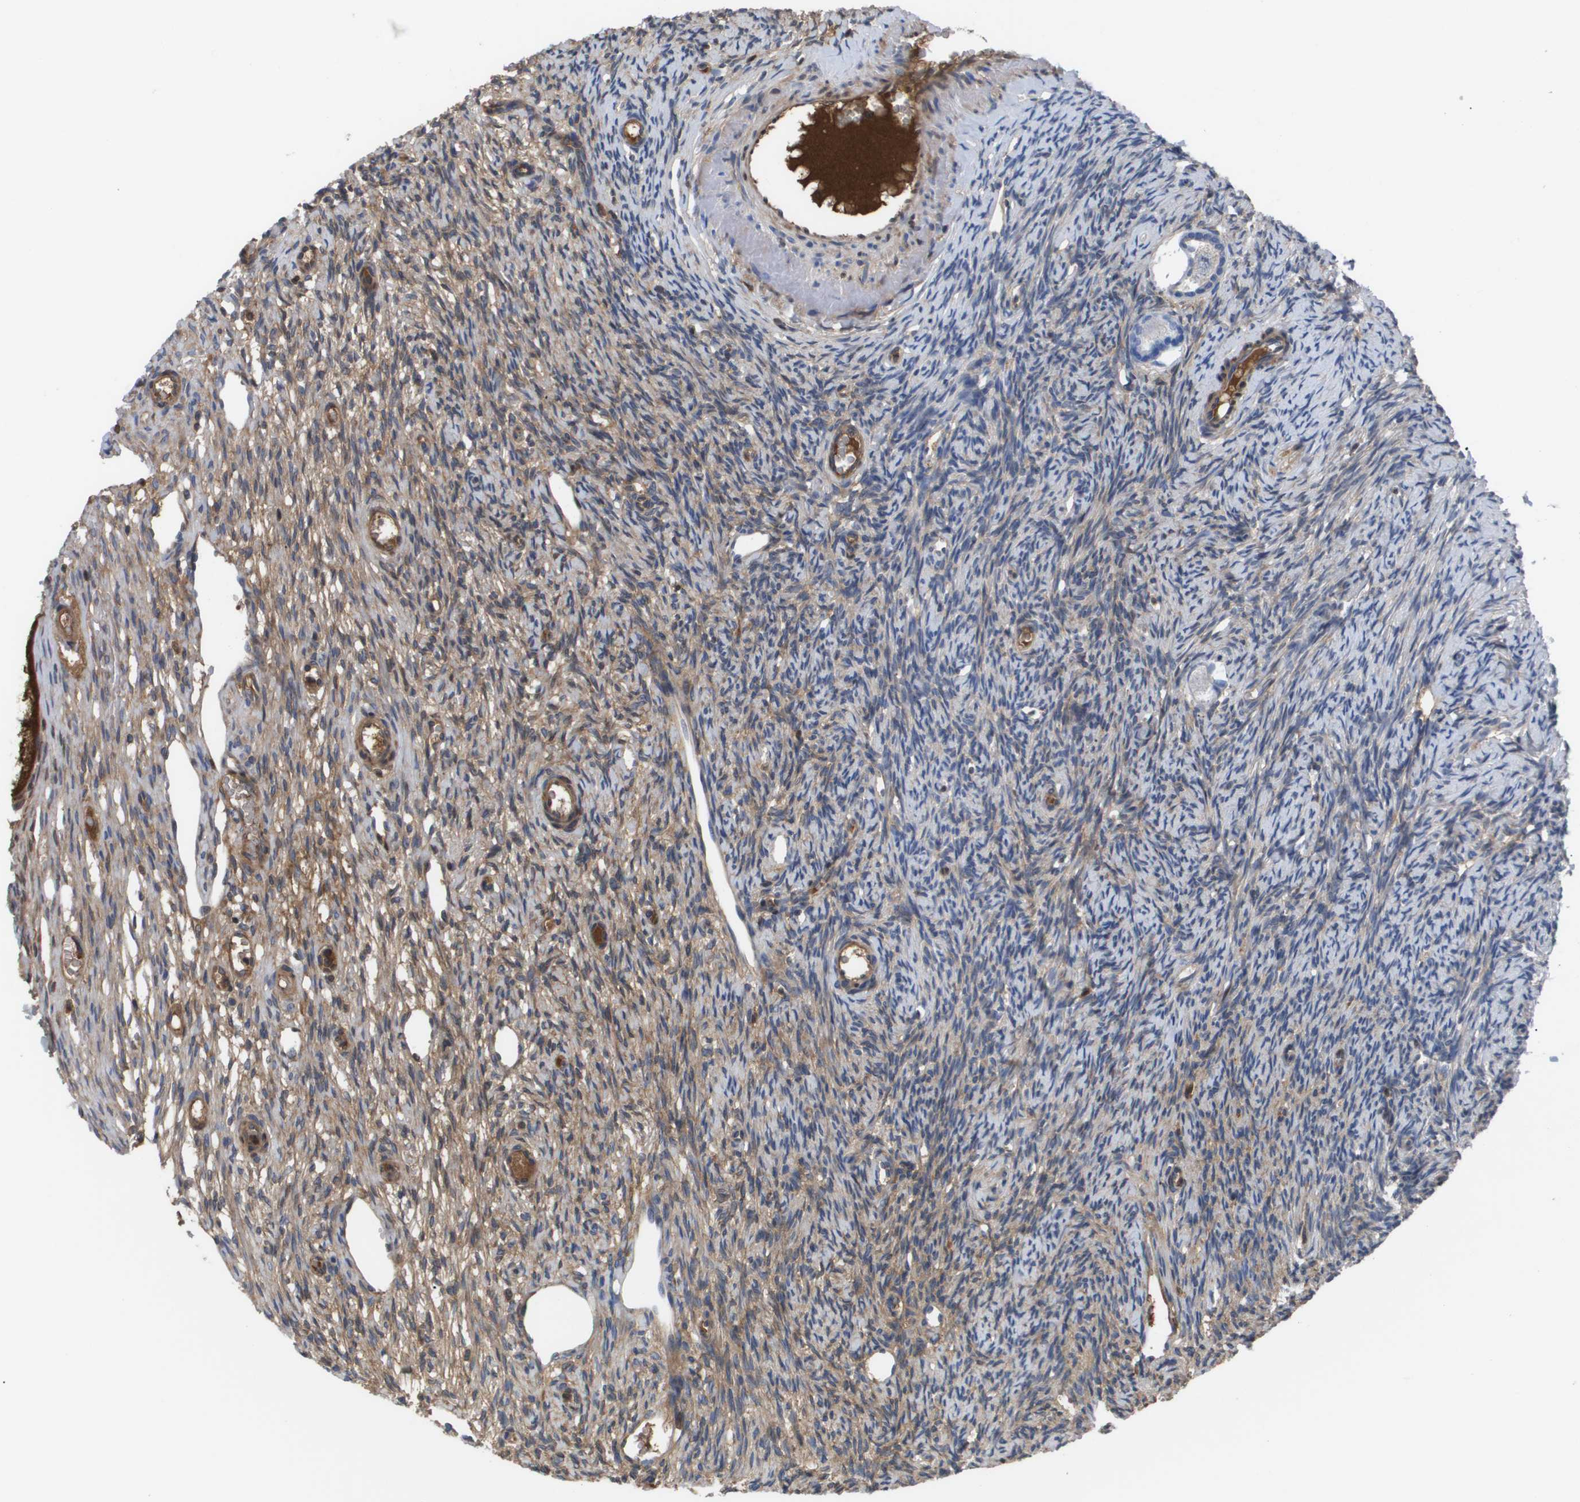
{"staining": {"intensity": "negative", "quantity": "none", "location": "none"}, "tissue": "ovary", "cell_type": "Follicle cells", "image_type": "normal", "snomed": [{"axis": "morphology", "description": "Normal tissue, NOS"}, {"axis": "topography", "description": "Ovary"}], "caption": "Histopathology image shows no significant protein positivity in follicle cells of normal ovary.", "gene": "SERPINA6", "patient": {"sex": "female", "age": 33}}